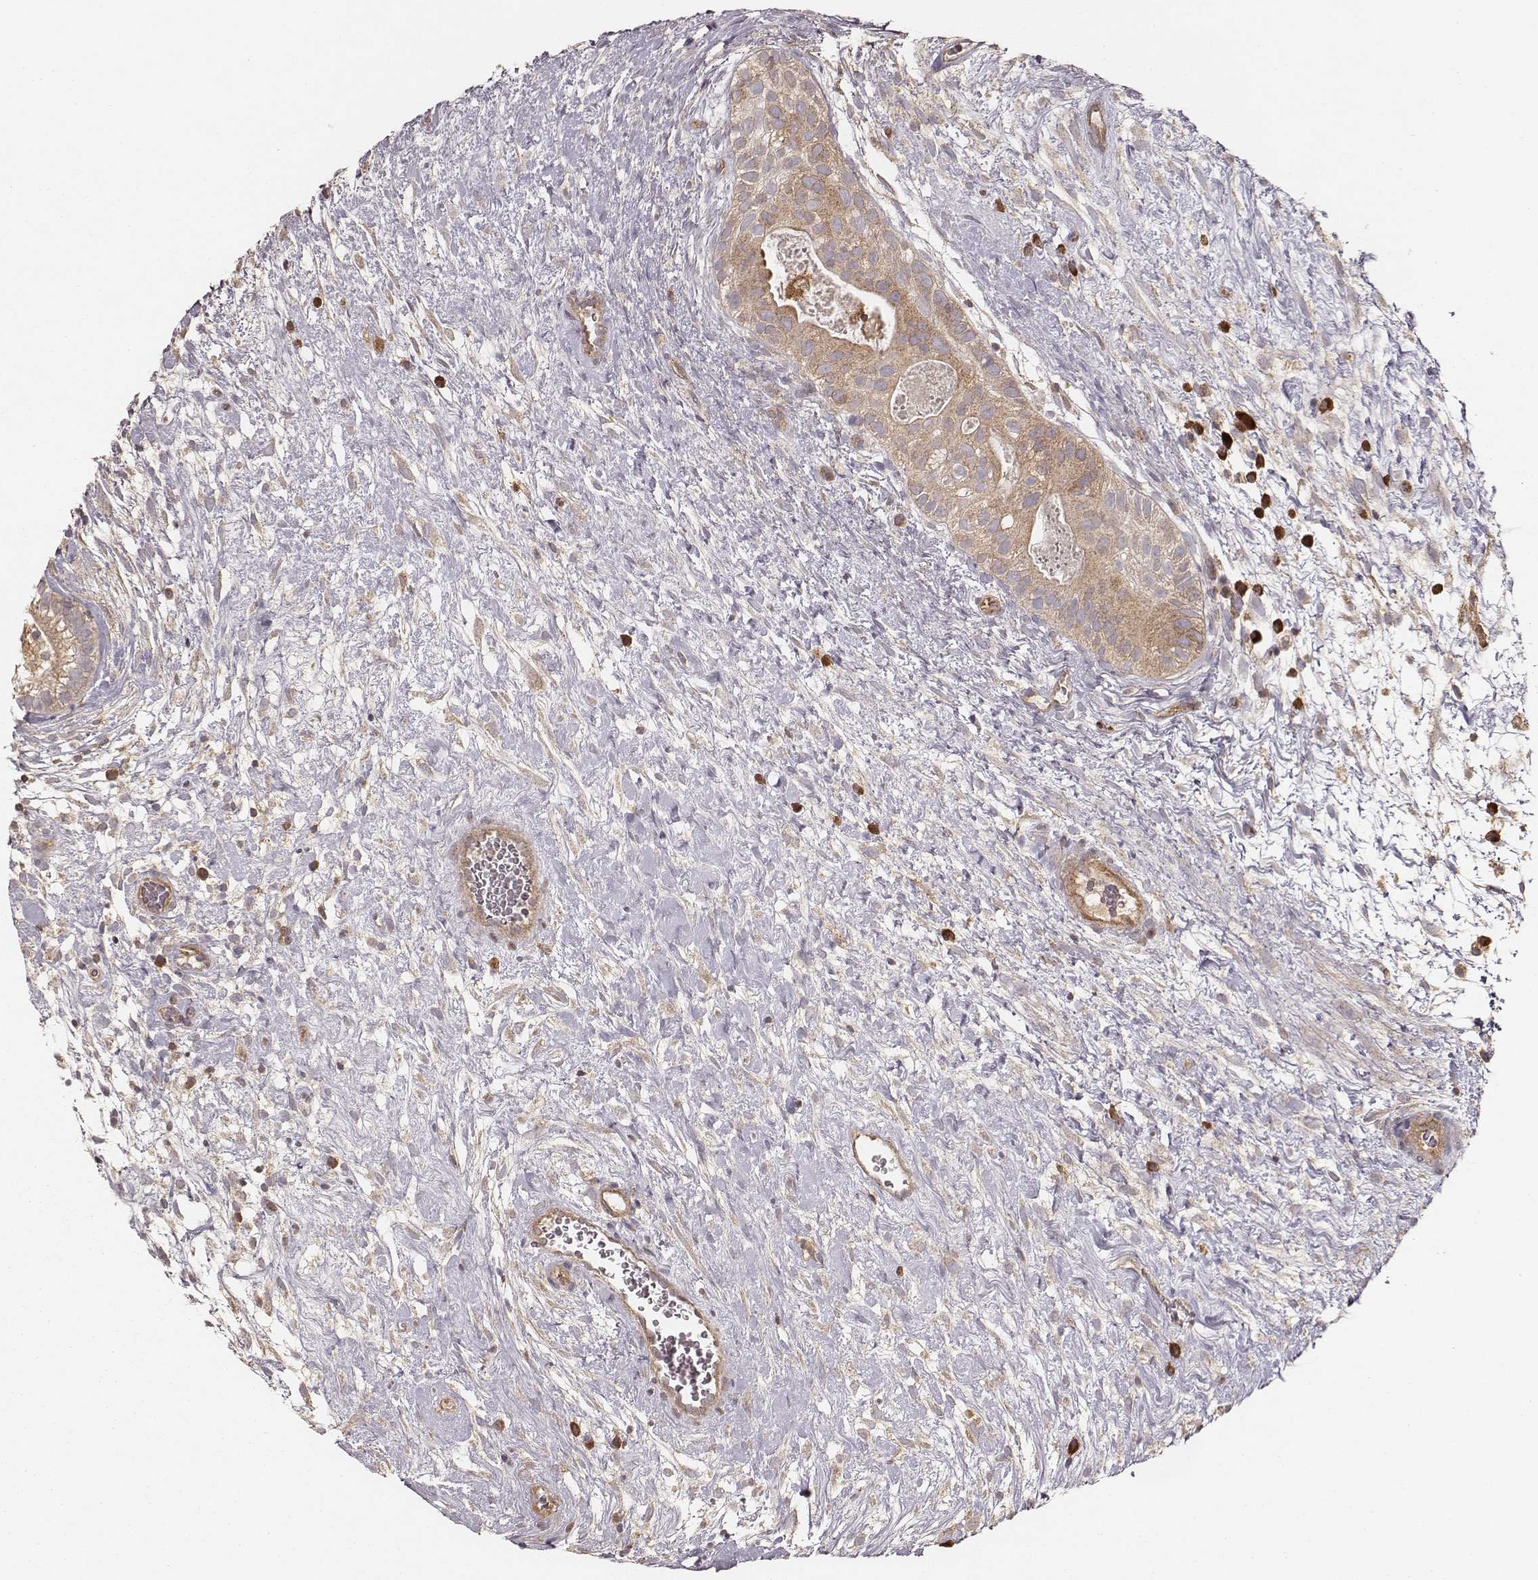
{"staining": {"intensity": "moderate", "quantity": ">75%", "location": "cytoplasmic/membranous"}, "tissue": "testis cancer", "cell_type": "Tumor cells", "image_type": "cancer", "snomed": [{"axis": "morphology", "description": "Normal tissue, NOS"}, {"axis": "morphology", "description": "Carcinoma, Embryonal, NOS"}, {"axis": "topography", "description": "Testis"}], "caption": "DAB (3,3'-diaminobenzidine) immunohistochemical staining of human testis cancer (embryonal carcinoma) exhibits moderate cytoplasmic/membranous protein staining in about >75% of tumor cells. (DAB (3,3'-diaminobenzidine) IHC, brown staining for protein, blue staining for nuclei).", "gene": "CARS1", "patient": {"sex": "male", "age": 32}}